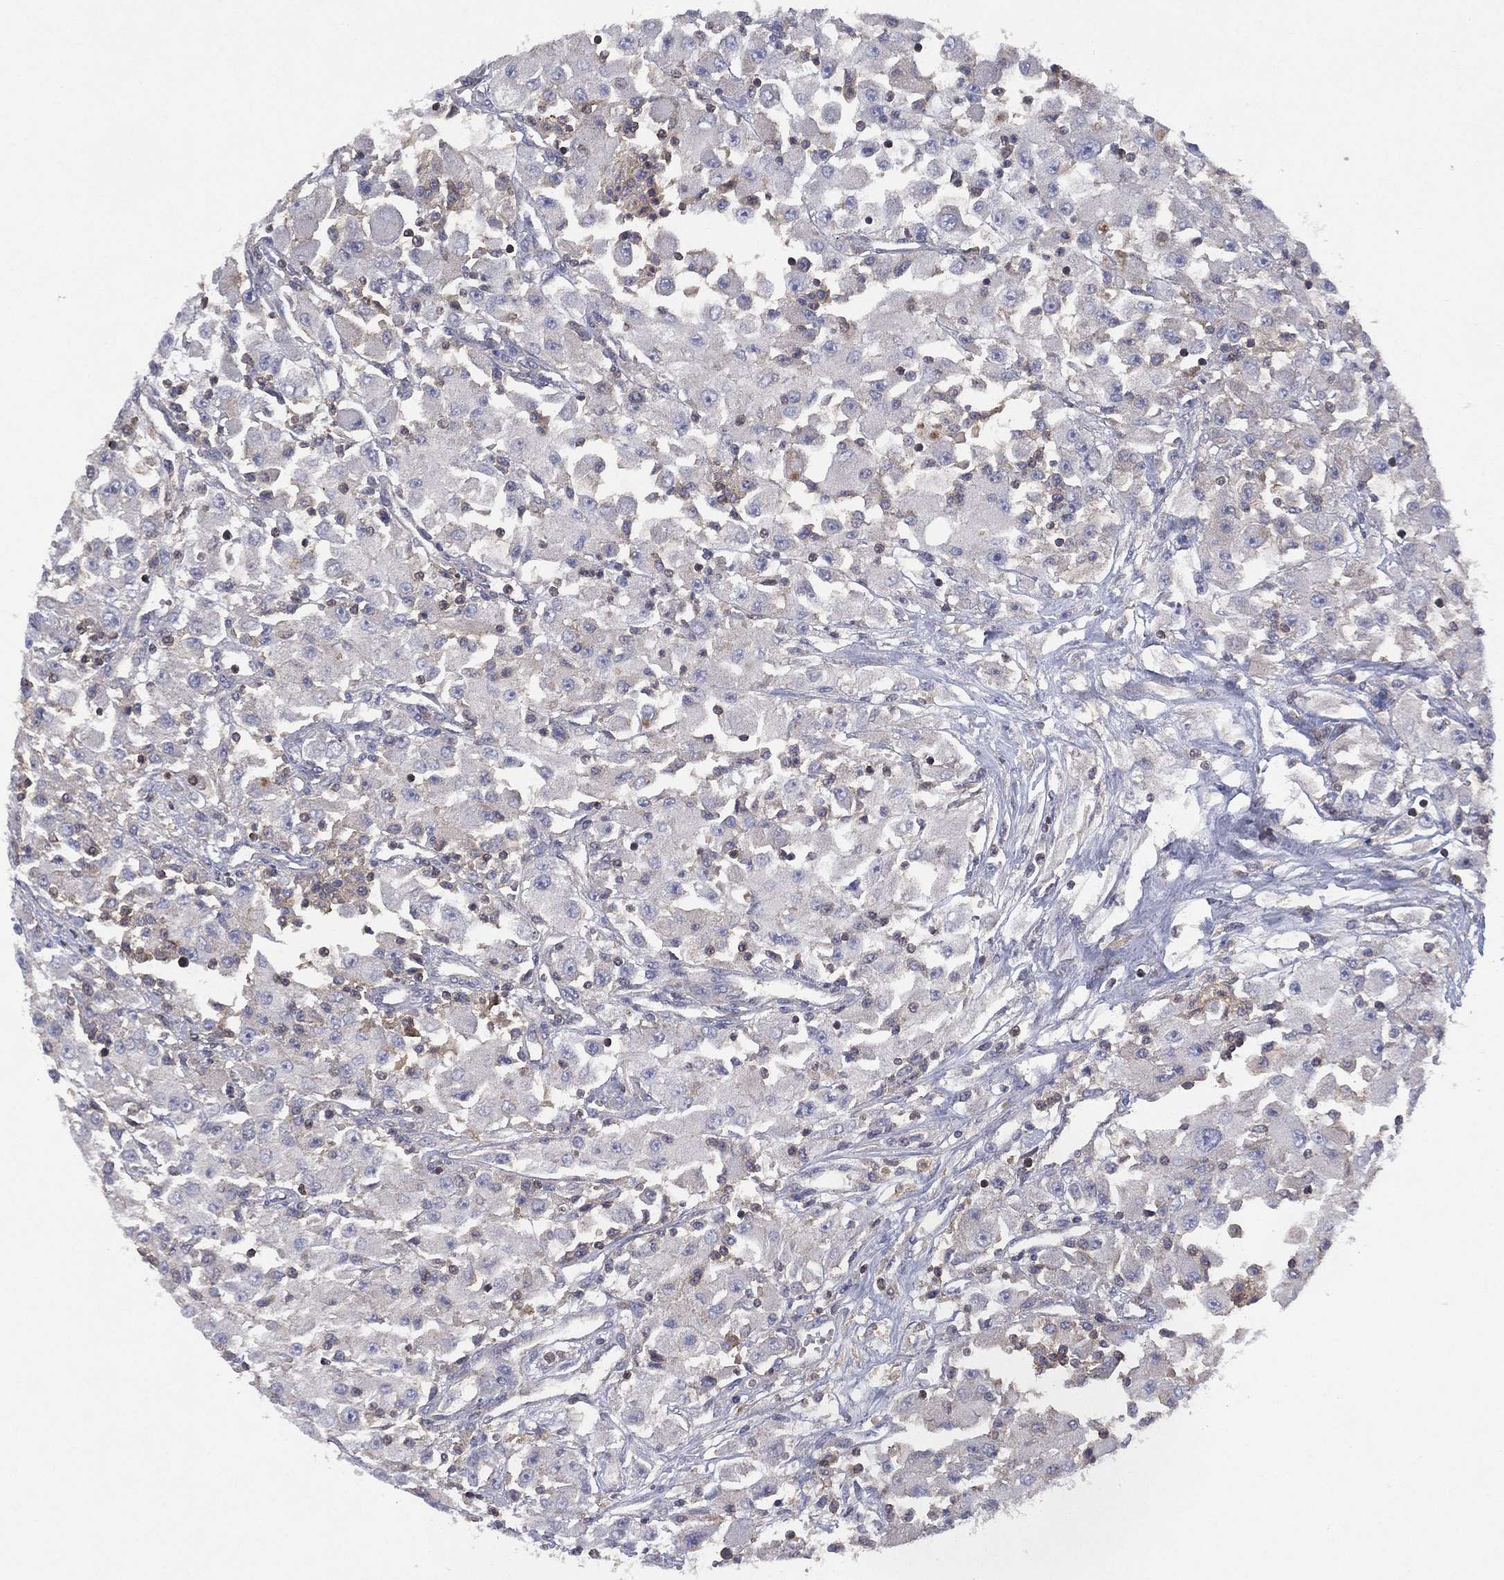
{"staining": {"intensity": "negative", "quantity": "none", "location": "none"}, "tissue": "renal cancer", "cell_type": "Tumor cells", "image_type": "cancer", "snomed": [{"axis": "morphology", "description": "Adenocarcinoma, NOS"}, {"axis": "topography", "description": "Kidney"}], "caption": "Immunohistochemistry of renal cancer reveals no staining in tumor cells.", "gene": "DOCK8", "patient": {"sex": "female", "age": 67}}